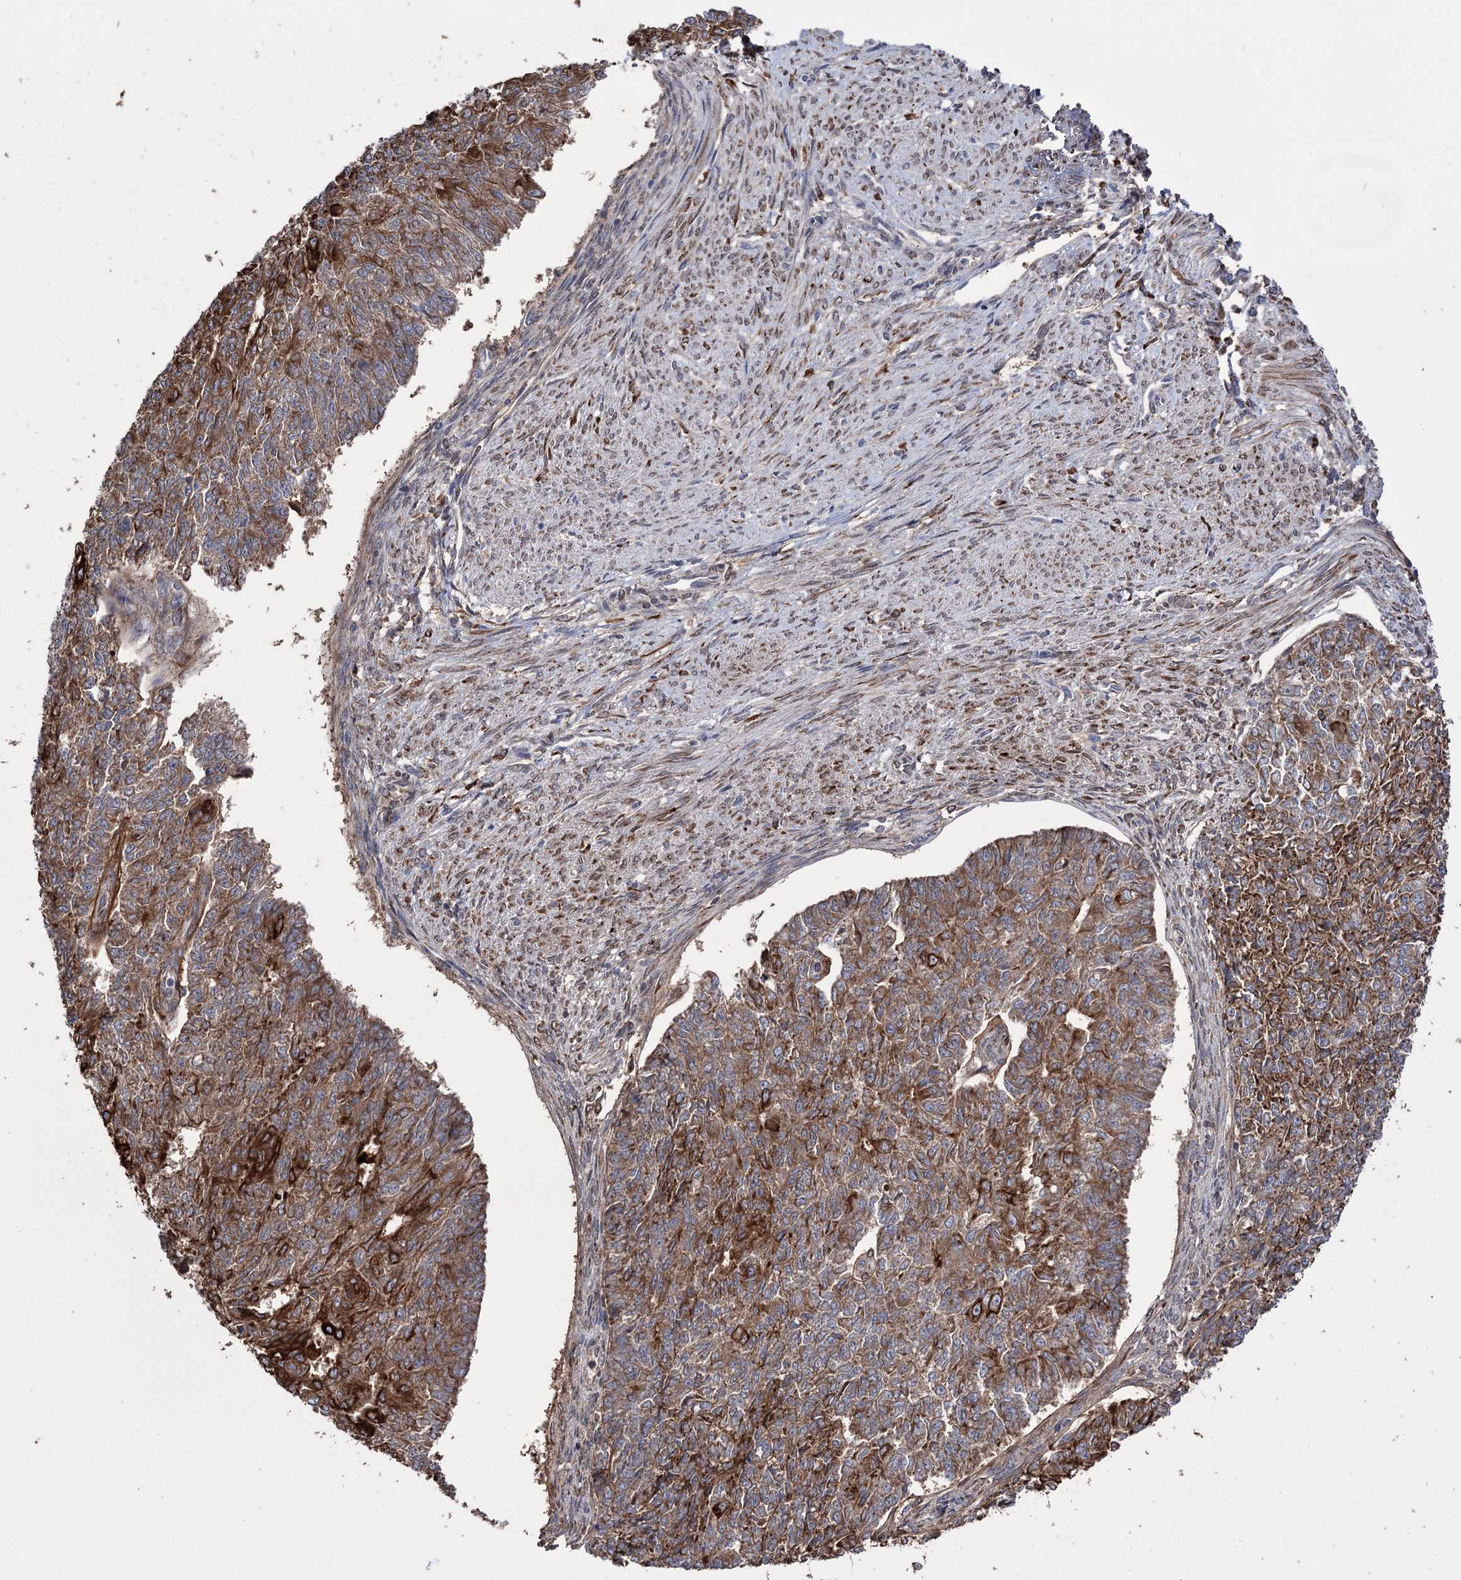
{"staining": {"intensity": "moderate", "quantity": ">75%", "location": "cytoplasmic/membranous"}, "tissue": "endometrial cancer", "cell_type": "Tumor cells", "image_type": "cancer", "snomed": [{"axis": "morphology", "description": "Adenocarcinoma, NOS"}, {"axis": "topography", "description": "Endometrium"}], "caption": "A medium amount of moderate cytoplasmic/membranous staining is identified in approximately >75% of tumor cells in endometrial cancer tissue.", "gene": "CDAN1", "patient": {"sex": "female", "age": 32}}